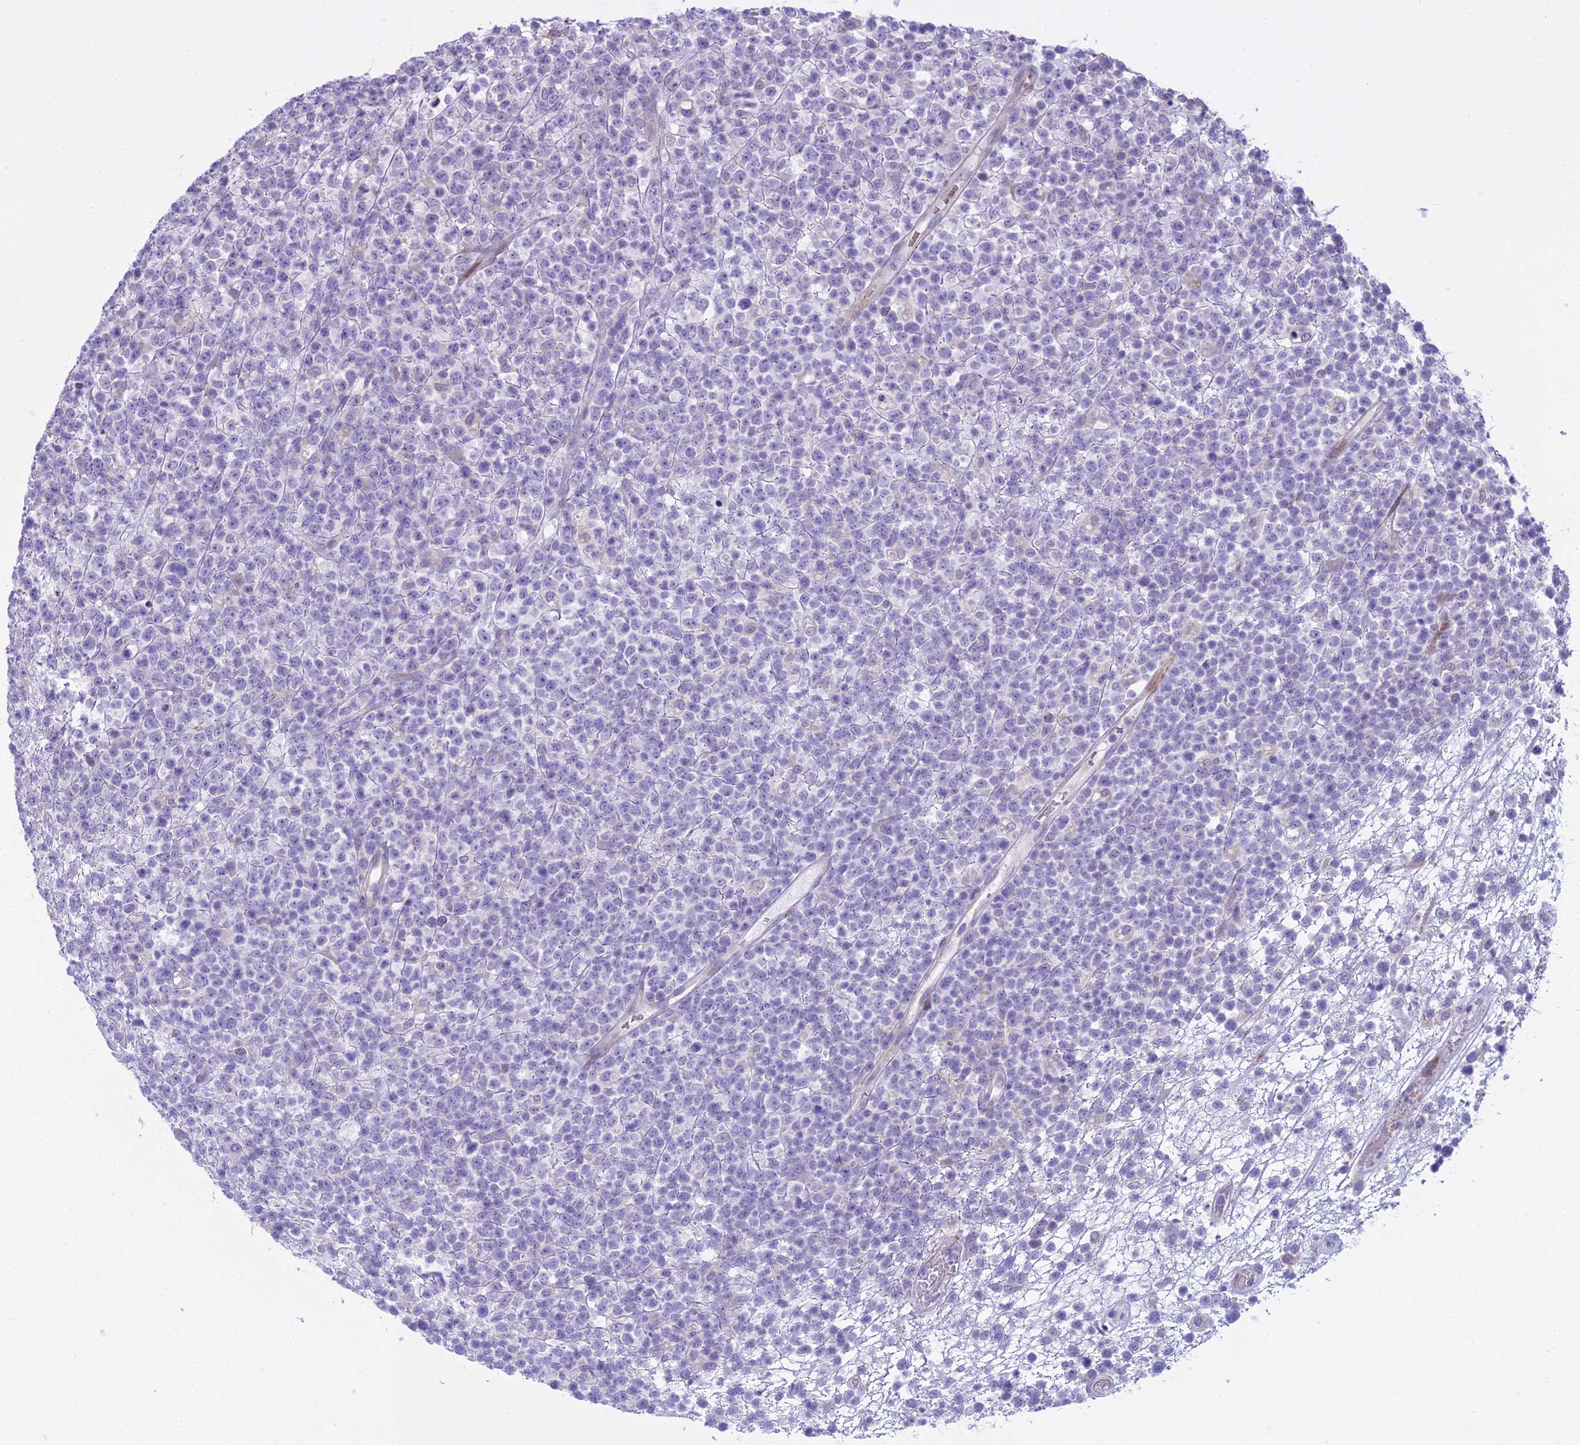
{"staining": {"intensity": "negative", "quantity": "none", "location": "none"}, "tissue": "lymphoma", "cell_type": "Tumor cells", "image_type": "cancer", "snomed": [{"axis": "morphology", "description": "Malignant lymphoma, non-Hodgkin's type, High grade"}, {"axis": "topography", "description": "Colon"}], "caption": "This is an immunohistochemistry (IHC) photomicrograph of malignant lymphoma, non-Hodgkin's type (high-grade). There is no expression in tumor cells.", "gene": "PCDHB14", "patient": {"sex": "female", "age": 53}}